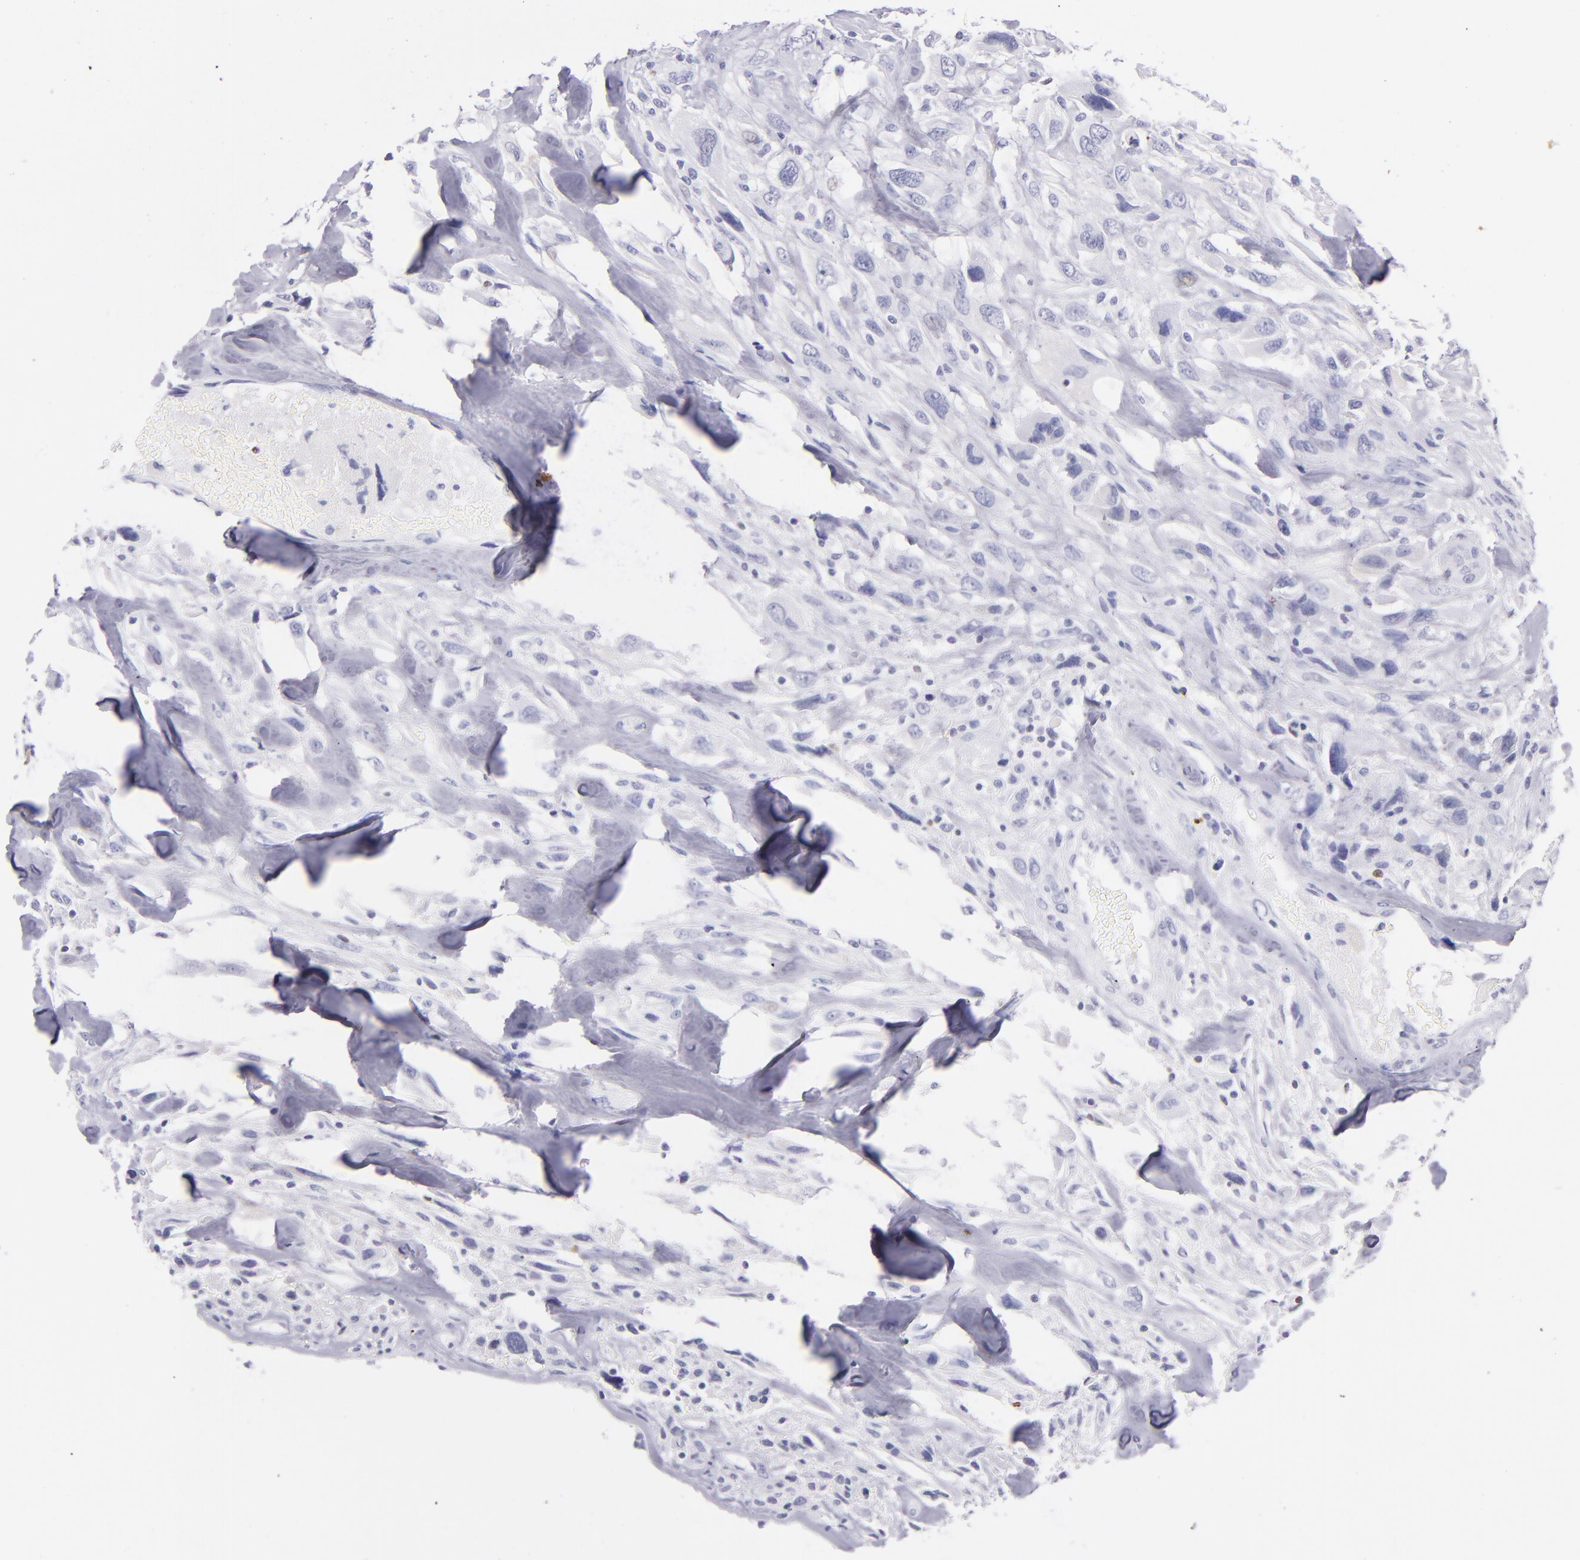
{"staining": {"intensity": "negative", "quantity": "none", "location": "none"}, "tissue": "breast cancer", "cell_type": "Tumor cells", "image_type": "cancer", "snomed": [{"axis": "morphology", "description": "Neoplasm, malignant, NOS"}, {"axis": "topography", "description": "Breast"}], "caption": "The immunohistochemistry (IHC) micrograph has no significant positivity in tumor cells of malignant neoplasm (breast) tissue.", "gene": "PRF1", "patient": {"sex": "female", "age": 50}}